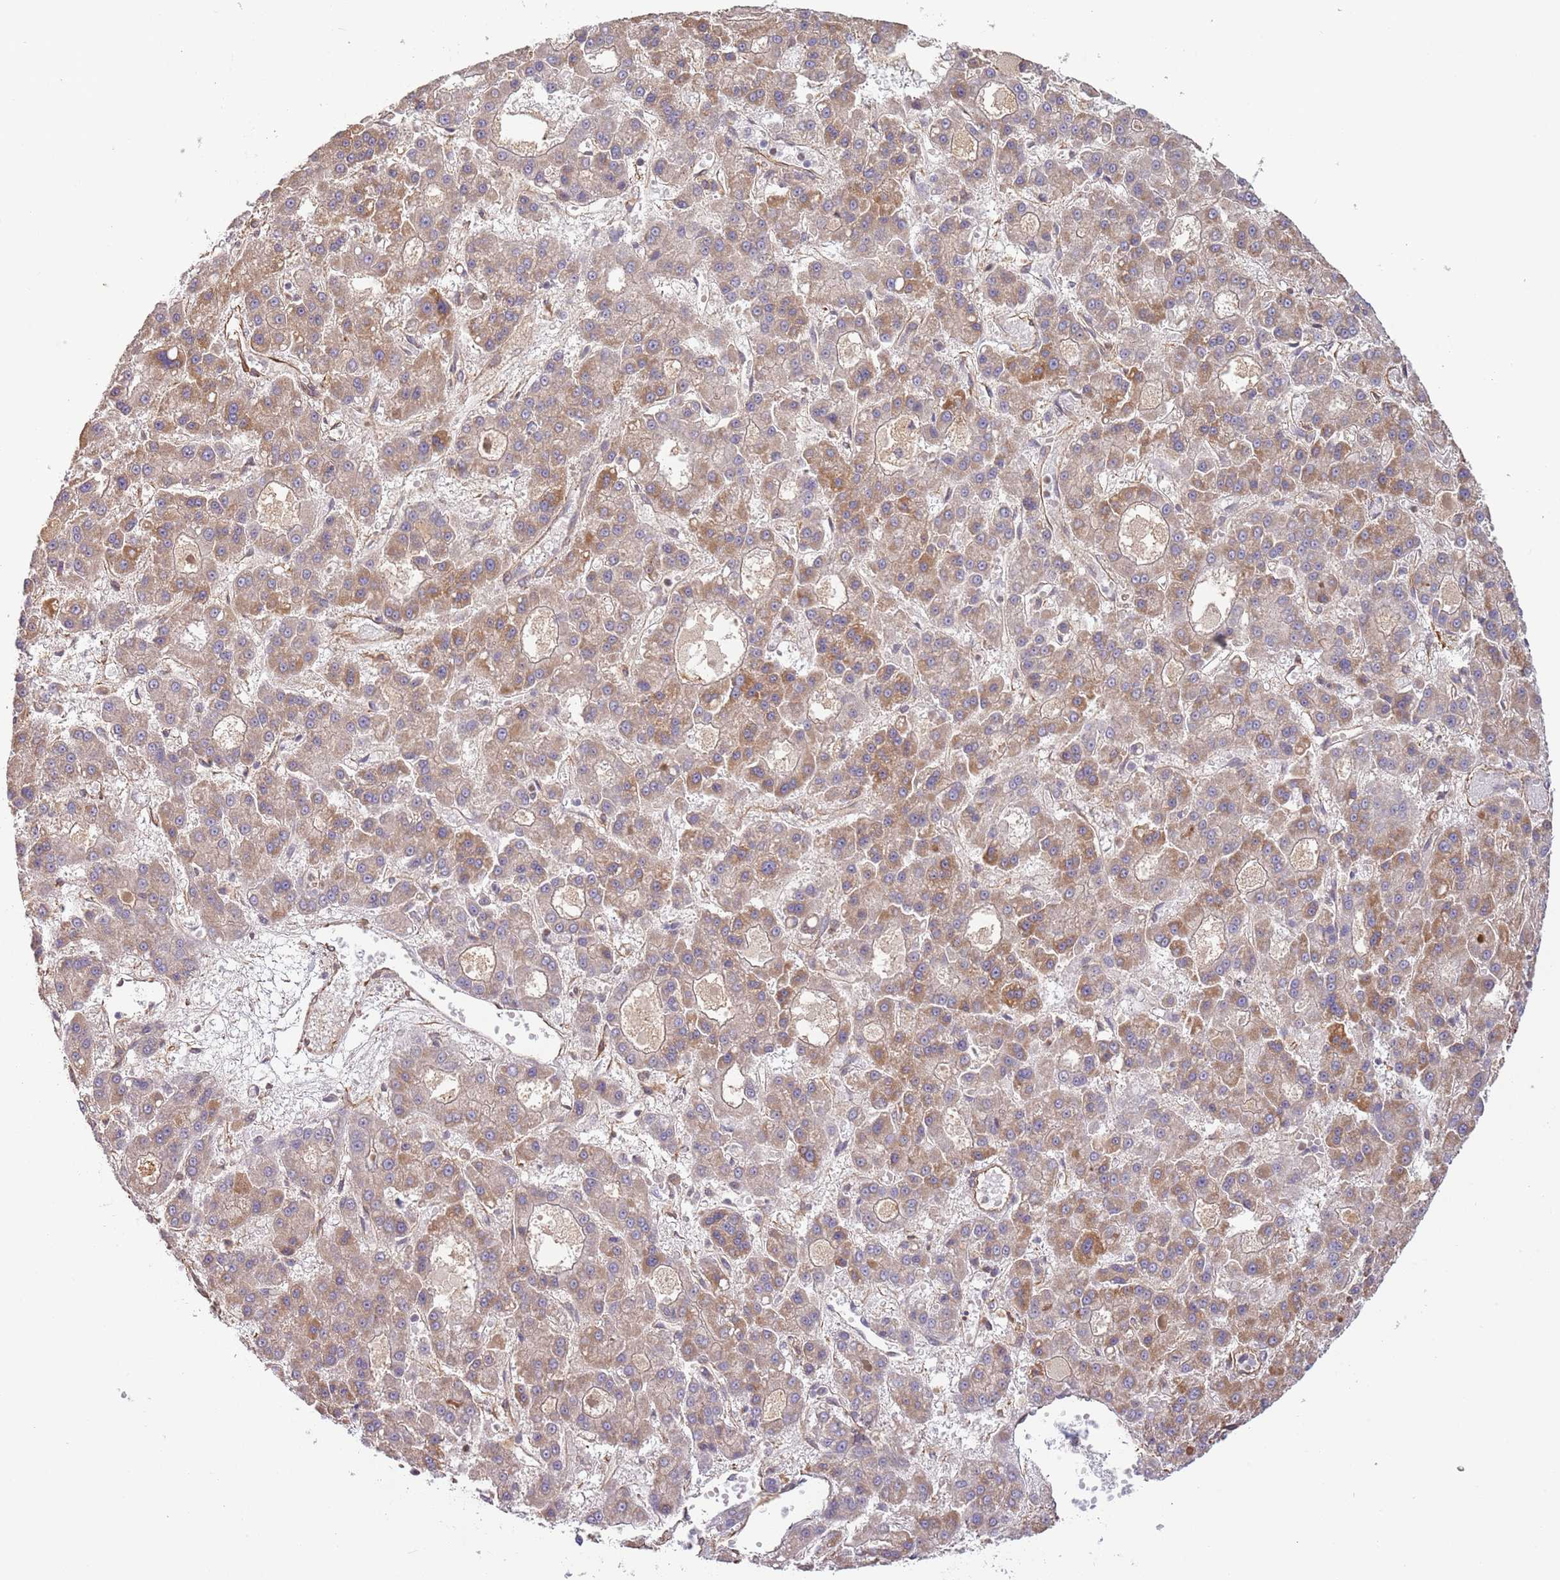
{"staining": {"intensity": "moderate", "quantity": "25%-75%", "location": "cytoplasmic/membranous"}, "tissue": "liver cancer", "cell_type": "Tumor cells", "image_type": "cancer", "snomed": [{"axis": "morphology", "description": "Carcinoma, Hepatocellular, NOS"}, {"axis": "topography", "description": "Liver"}], "caption": "High-power microscopy captured an immunohistochemistry image of hepatocellular carcinoma (liver), revealing moderate cytoplasmic/membranous expression in approximately 25%-75% of tumor cells.", "gene": "SURF2", "patient": {"sex": "male", "age": 70}}